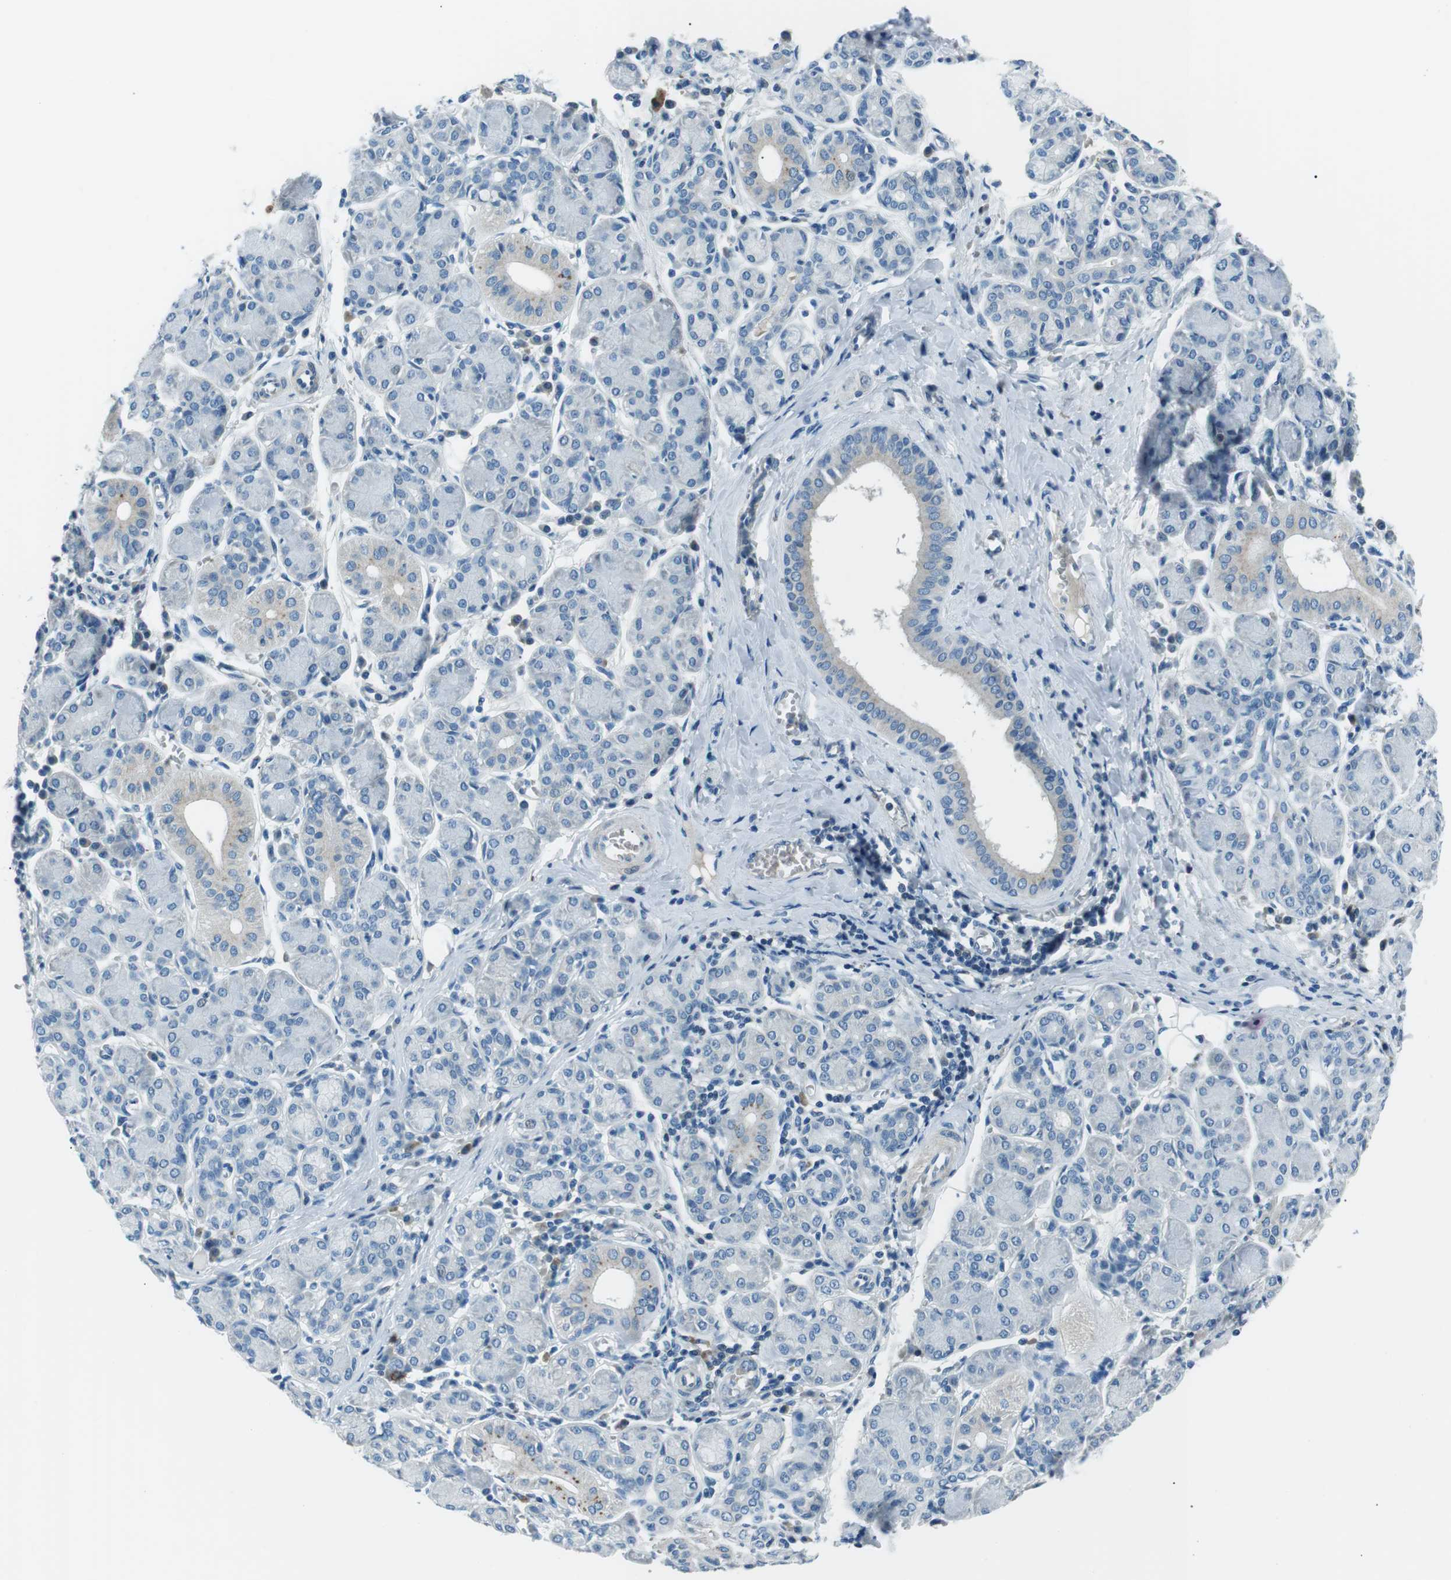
{"staining": {"intensity": "moderate", "quantity": "<25%", "location": "cytoplasmic/membranous"}, "tissue": "salivary gland", "cell_type": "Glandular cells", "image_type": "normal", "snomed": [{"axis": "morphology", "description": "Normal tissue, NOS"}, {"axis": "morphology", "description": "Inflammation, NOS"}, {"axis": "topography", "description": "Lymph node"}, {"axis": "topography", "description": "Salivary gland"}], "caption": "DAB (3,3'-diaminobenzidine) immunohistochemical staining of unremarkable human salivary gland shows moderate cytoplasmic/membranous protein positivity in approximately <25% of glandular cells.", "gene": "ST6GAL1", "patient": {"sex": "male", "age": 3}}